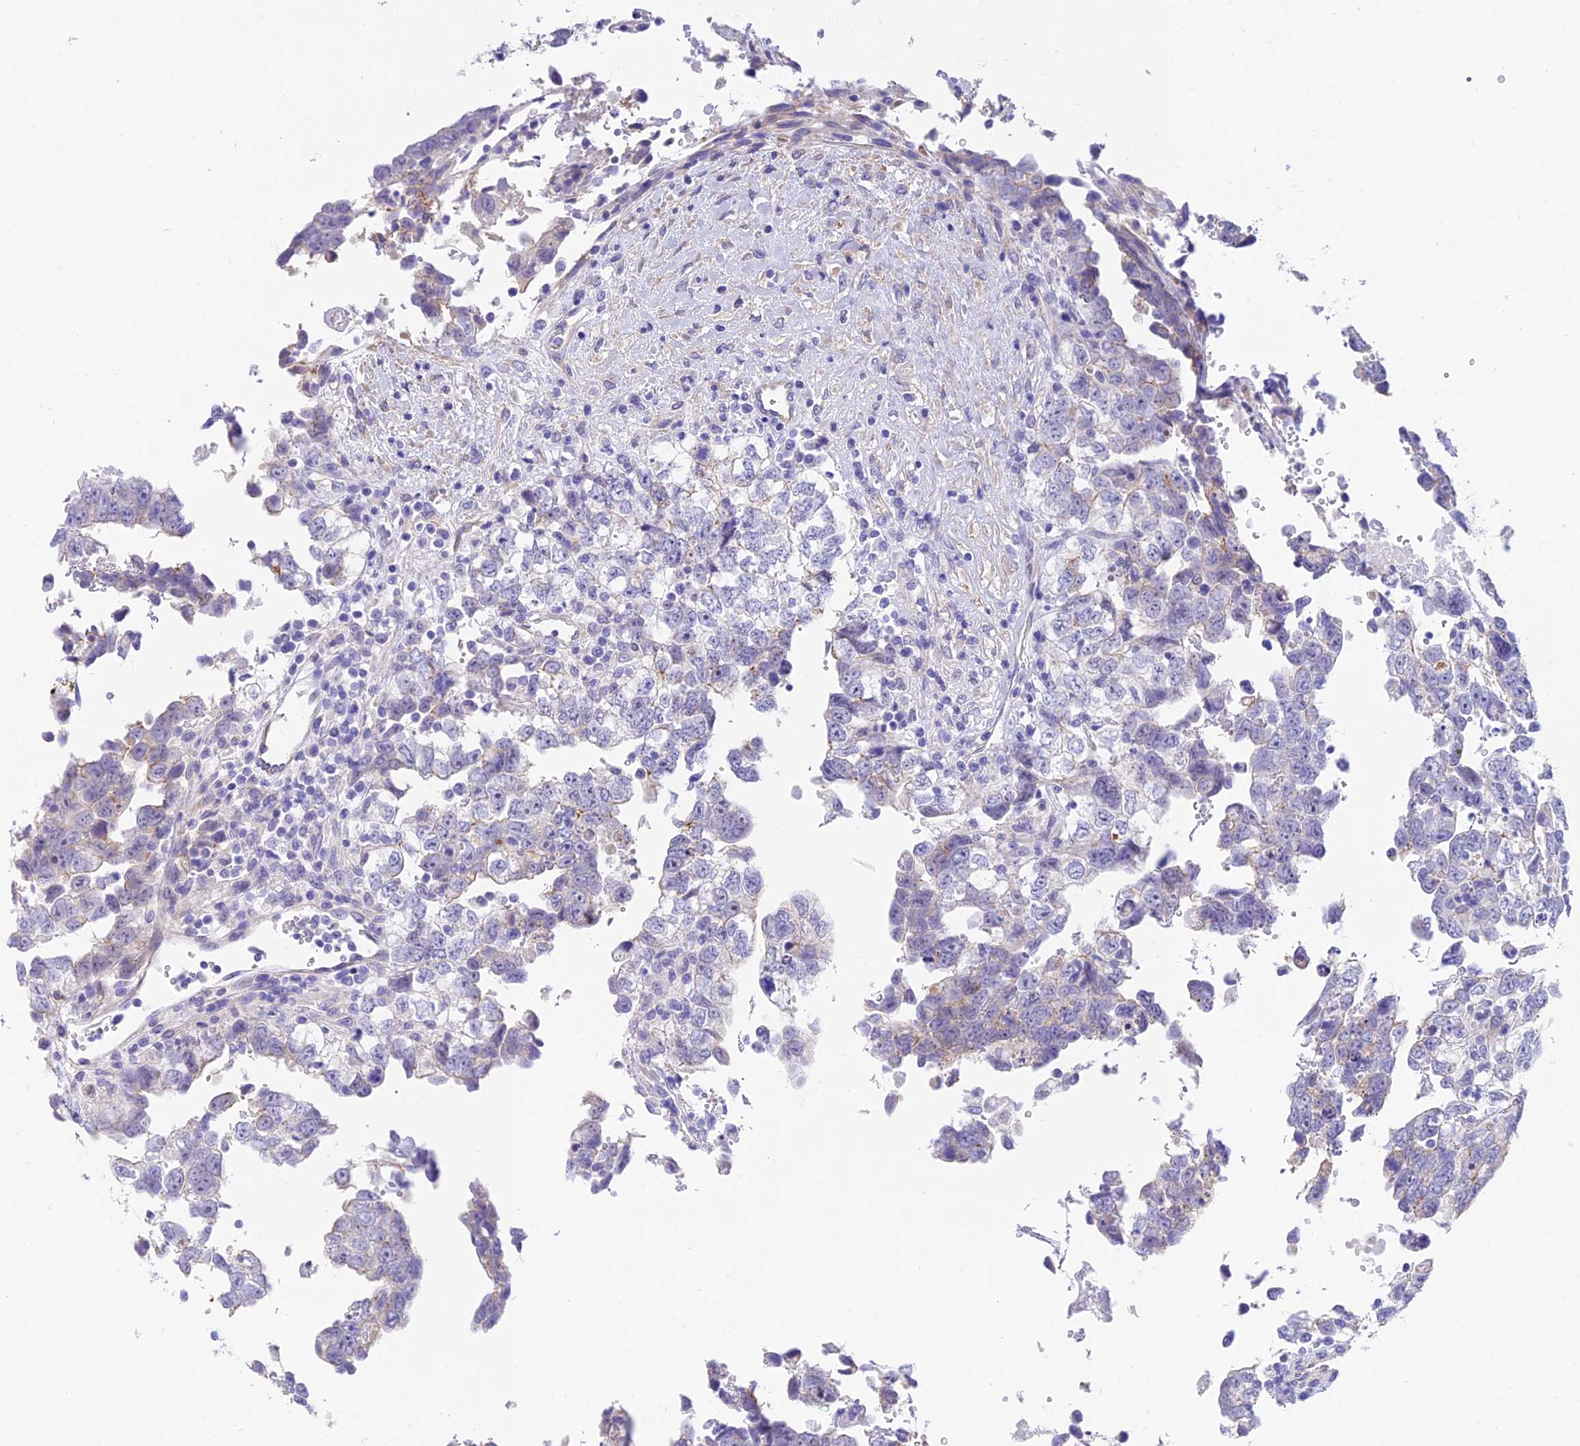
{"staining": {"intensity": "negative", "quantity": "none", "location": "none"}, "tissue": "testis cancer", "cell_type": "Tumor cells", "image_type": "cancer", "snomed": [{"axis": "morphology", "description": "Carcinoma, Embryonal, NOS"}, {"axis": "topography", "description": "Testis"}], "caption": "High power microscopy photomicrograph of an IHC histopathology image of testis embryonal carcinoma, revealing no significant positivity in tumor cells.", "gene": "C17orf67", "patient": {"sex": "male", "age": 37}}